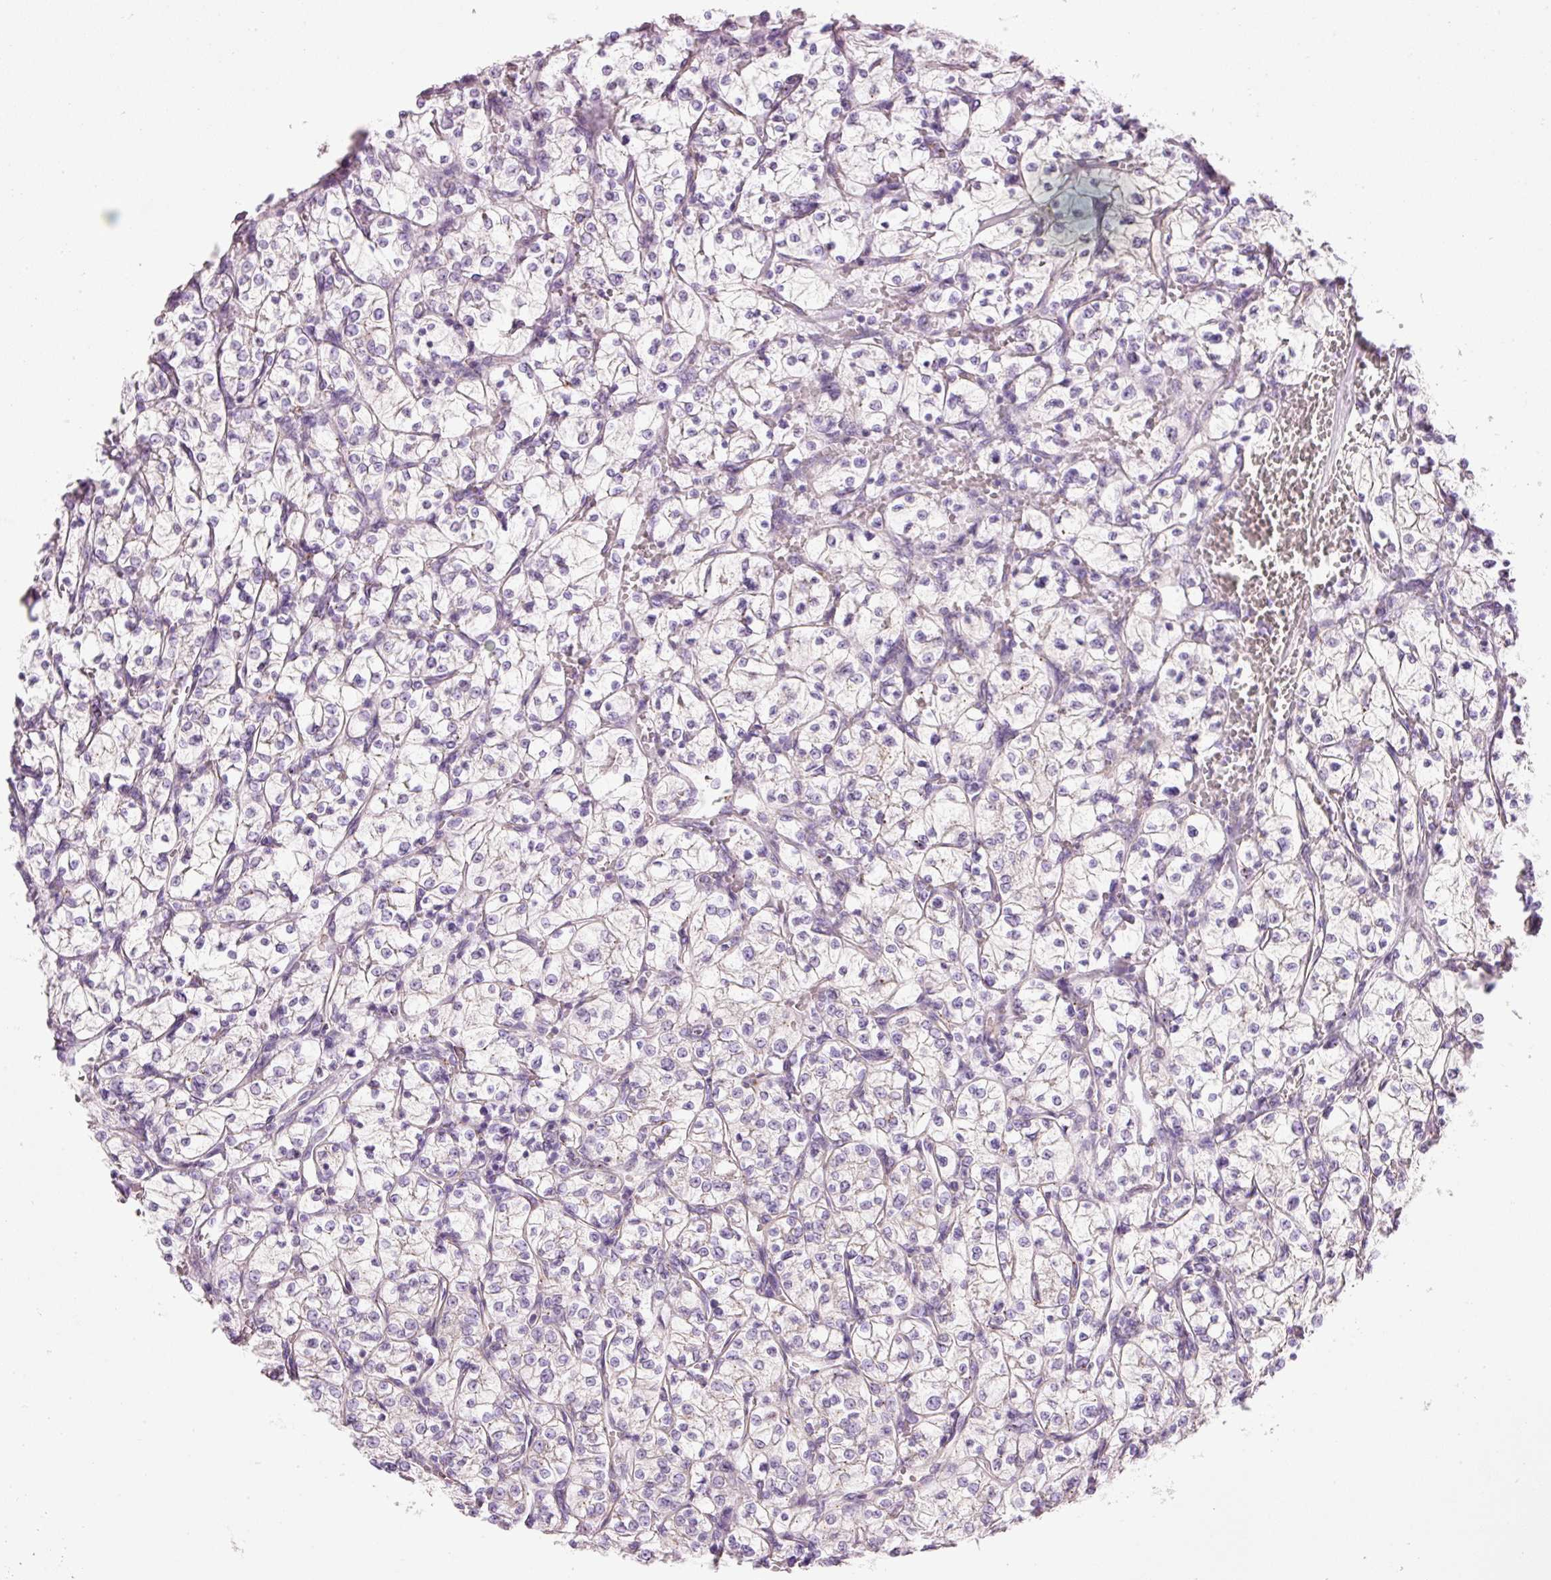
{"staining": {"intensity": "negative", "quantity": "none", "location": "none"}, "tissue": "renal cancer", "cell_type": "Tumor cells", "image_type": "cancer", "snomed": [{"axis": "morphology", "description": "Adenocarcinoma, NOS"}, {"axis": "topography", "description": "Kidney"}], "caption": "Immunohistochemistry (IHC) histopathology image of neoplastic tissue: renal cancer (adenocarcinoma) stained with DAB (3,3'-diaminobenzidine) reveals no significant protein expression in tumor cells.", "gene": "HSPA4L", "patient": {"sex": "female", "age": 64}}